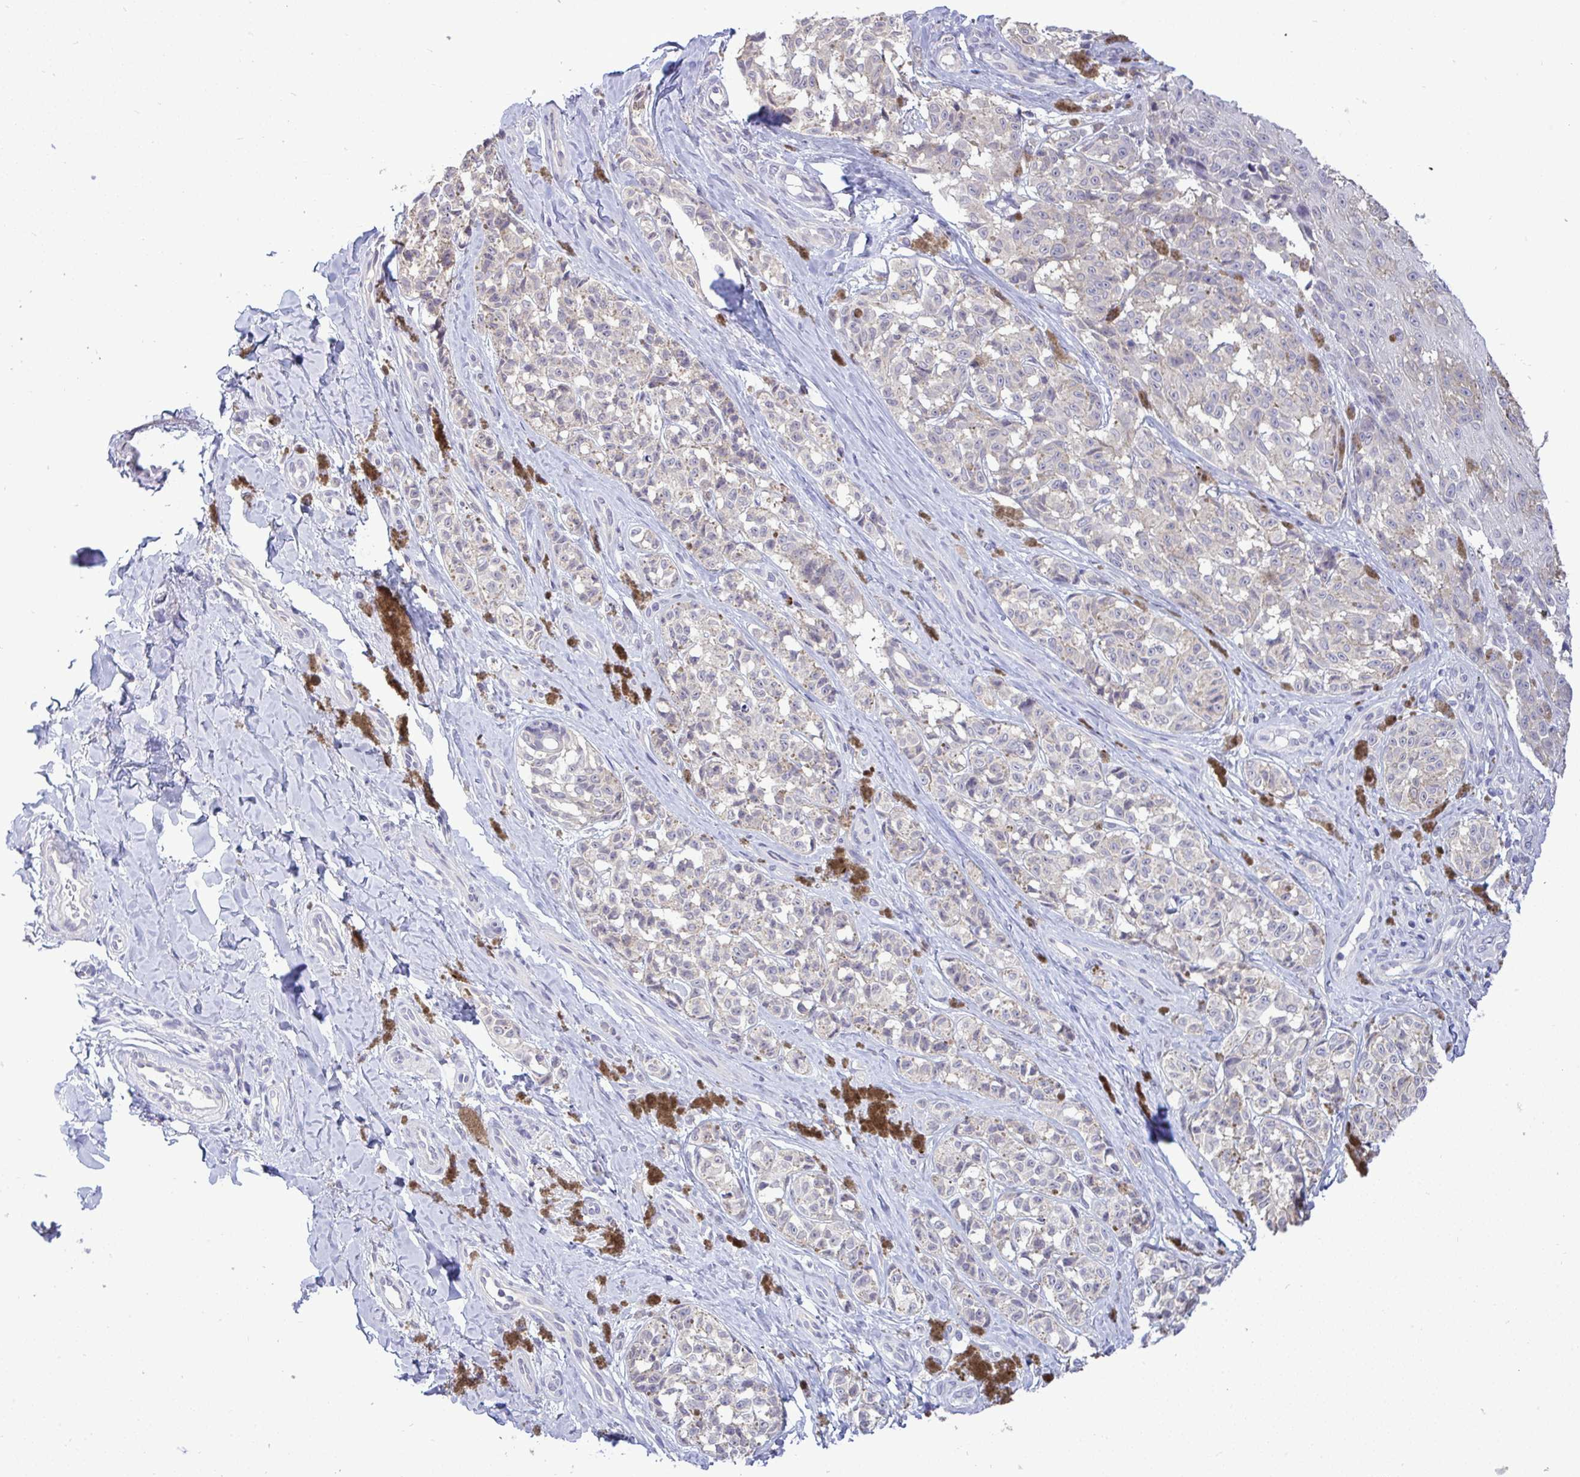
{"staining": {"intensity": "negative", "quantity": "none", "location": "none"}, "tissue": "melanoma", "cell_type": "Tumor cells", "image_type": "cancer", "snomed": [{"axis": "morphology", "description": "Malignant melanoma, NOS"}, {"axis": "topography", "description": "Skin"}], "caption": "Immunohistochemical staining of malignant melanoma demonstrates no significant expression in tumor cells. (DAB (3,3'-diaminobenzidine) IHC with hematoxylin counter stain).", "gene": "TMEM41A", "patient": {"sex": "female", "age": 65}}